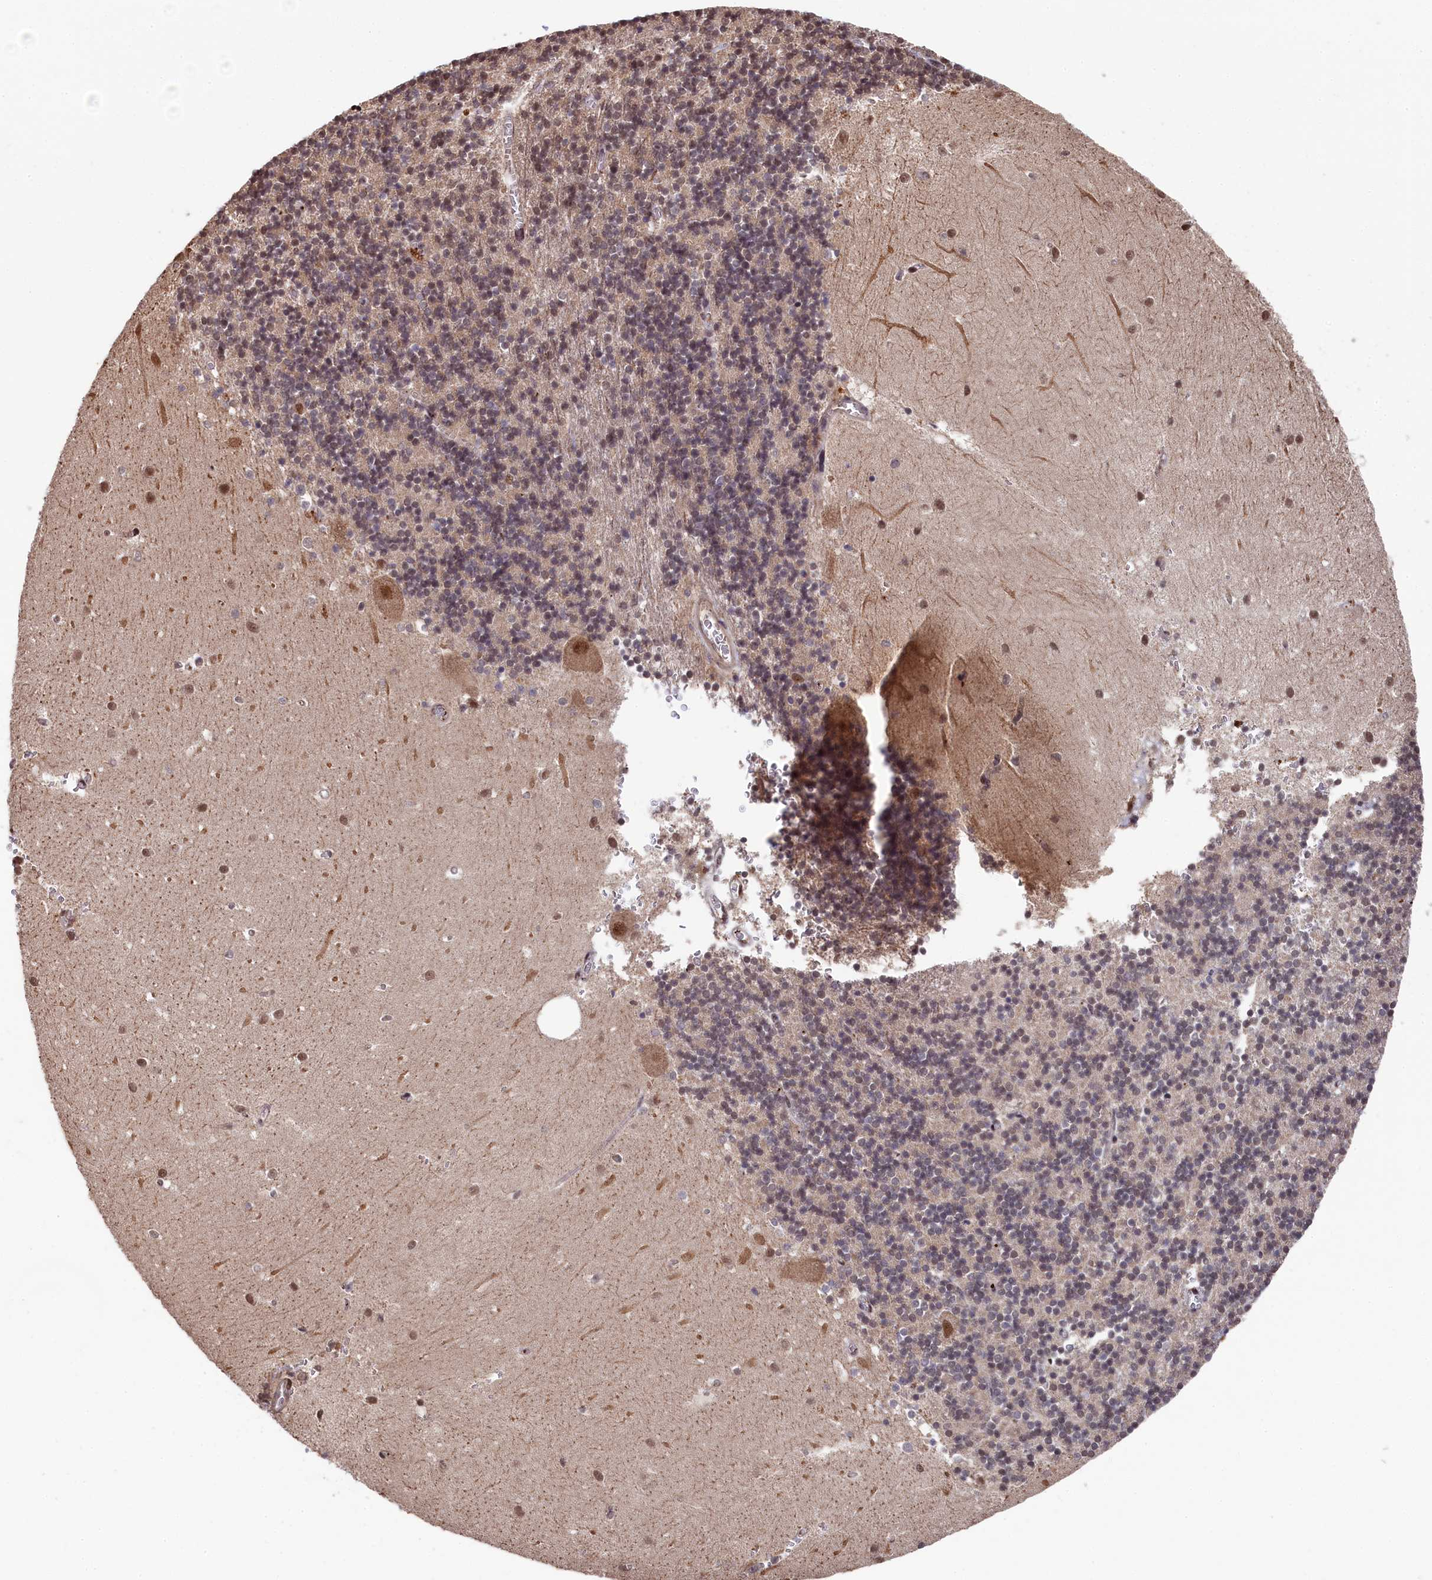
{"staining": {"intensity": "weak", "quantity": "25%-75%", "location": "cytoplasmic/membranous,nuclear"}, "tissue": "cerebellum", "cell_type": "Cells in granular layer", "image_type": "normal", "snomed": [{"axis": "morphology", "description": "Normal tissue, NOS"}, {"axis": "topography", "description": "Cerebellum"}], "caption": "Cerebellum stained with a brown dye demonstrates weak cytoplasmic/membranous,nuclear positive positivity in approximately 25%-75% of cells in granular layer.", "gene": "CLPX", "patient": {"sex": "male", "age": 54}}